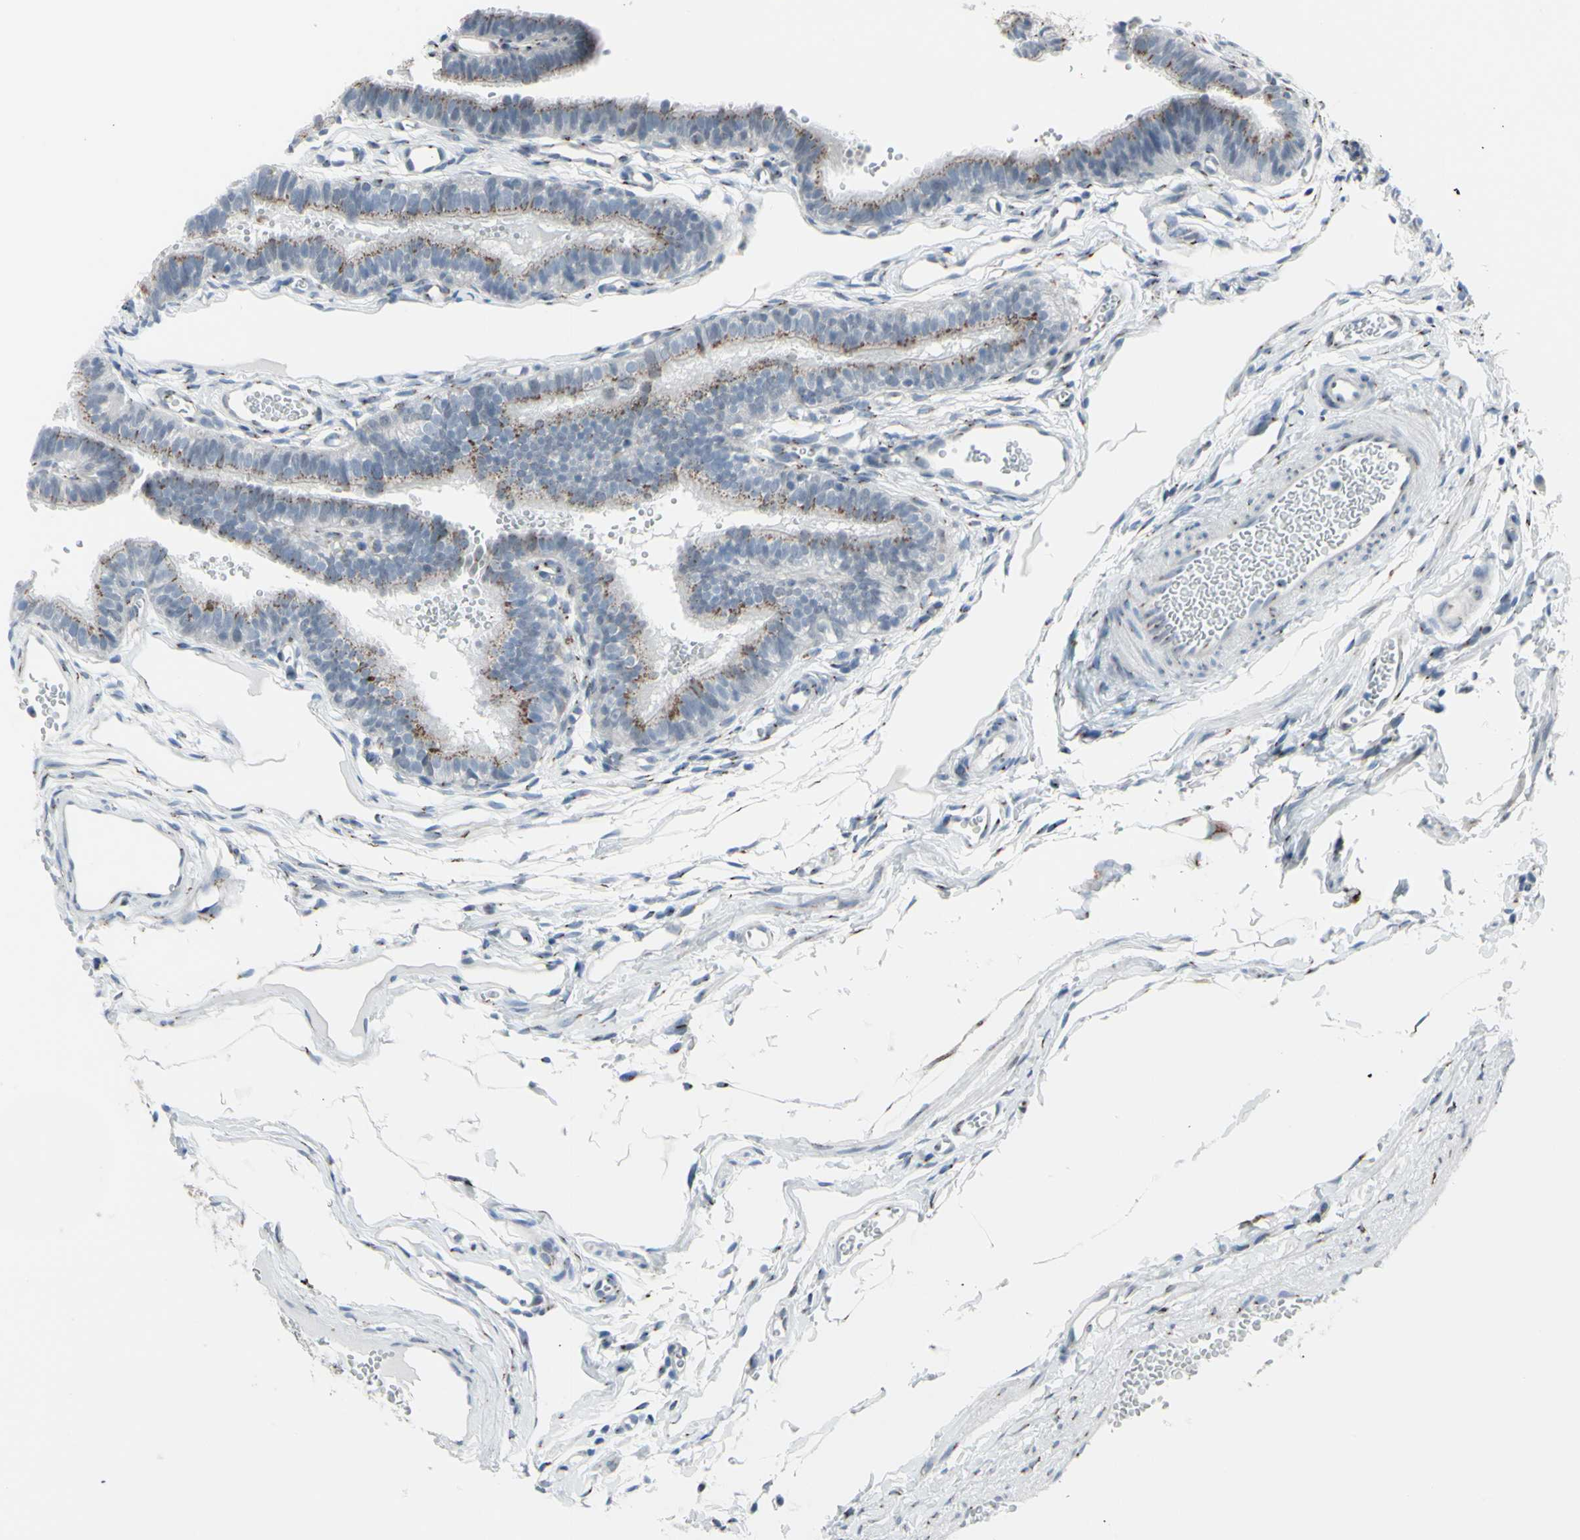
{"staining": {"intensity": "moderate", "quantity": ">75%", "location": "cytoplasmic/membranous"}, "tissue": "fallopian tube", "cell_type": "Glandular cells", "image_type": "normal", "snomed": [{"axis": "morphology", "description": "Normal tissue, NOS"}, {"axis": "topography", "description": "Fallopian tube"}, {"axis": "topography", "description": "Placenta"}], "caption": "Glandular cells show moderate cytoplasmic/membranous staining in about >75% of cells in benign fallopian tube.", "gene": "GLG1", "patient": {"sex": "female", "age": 34}}